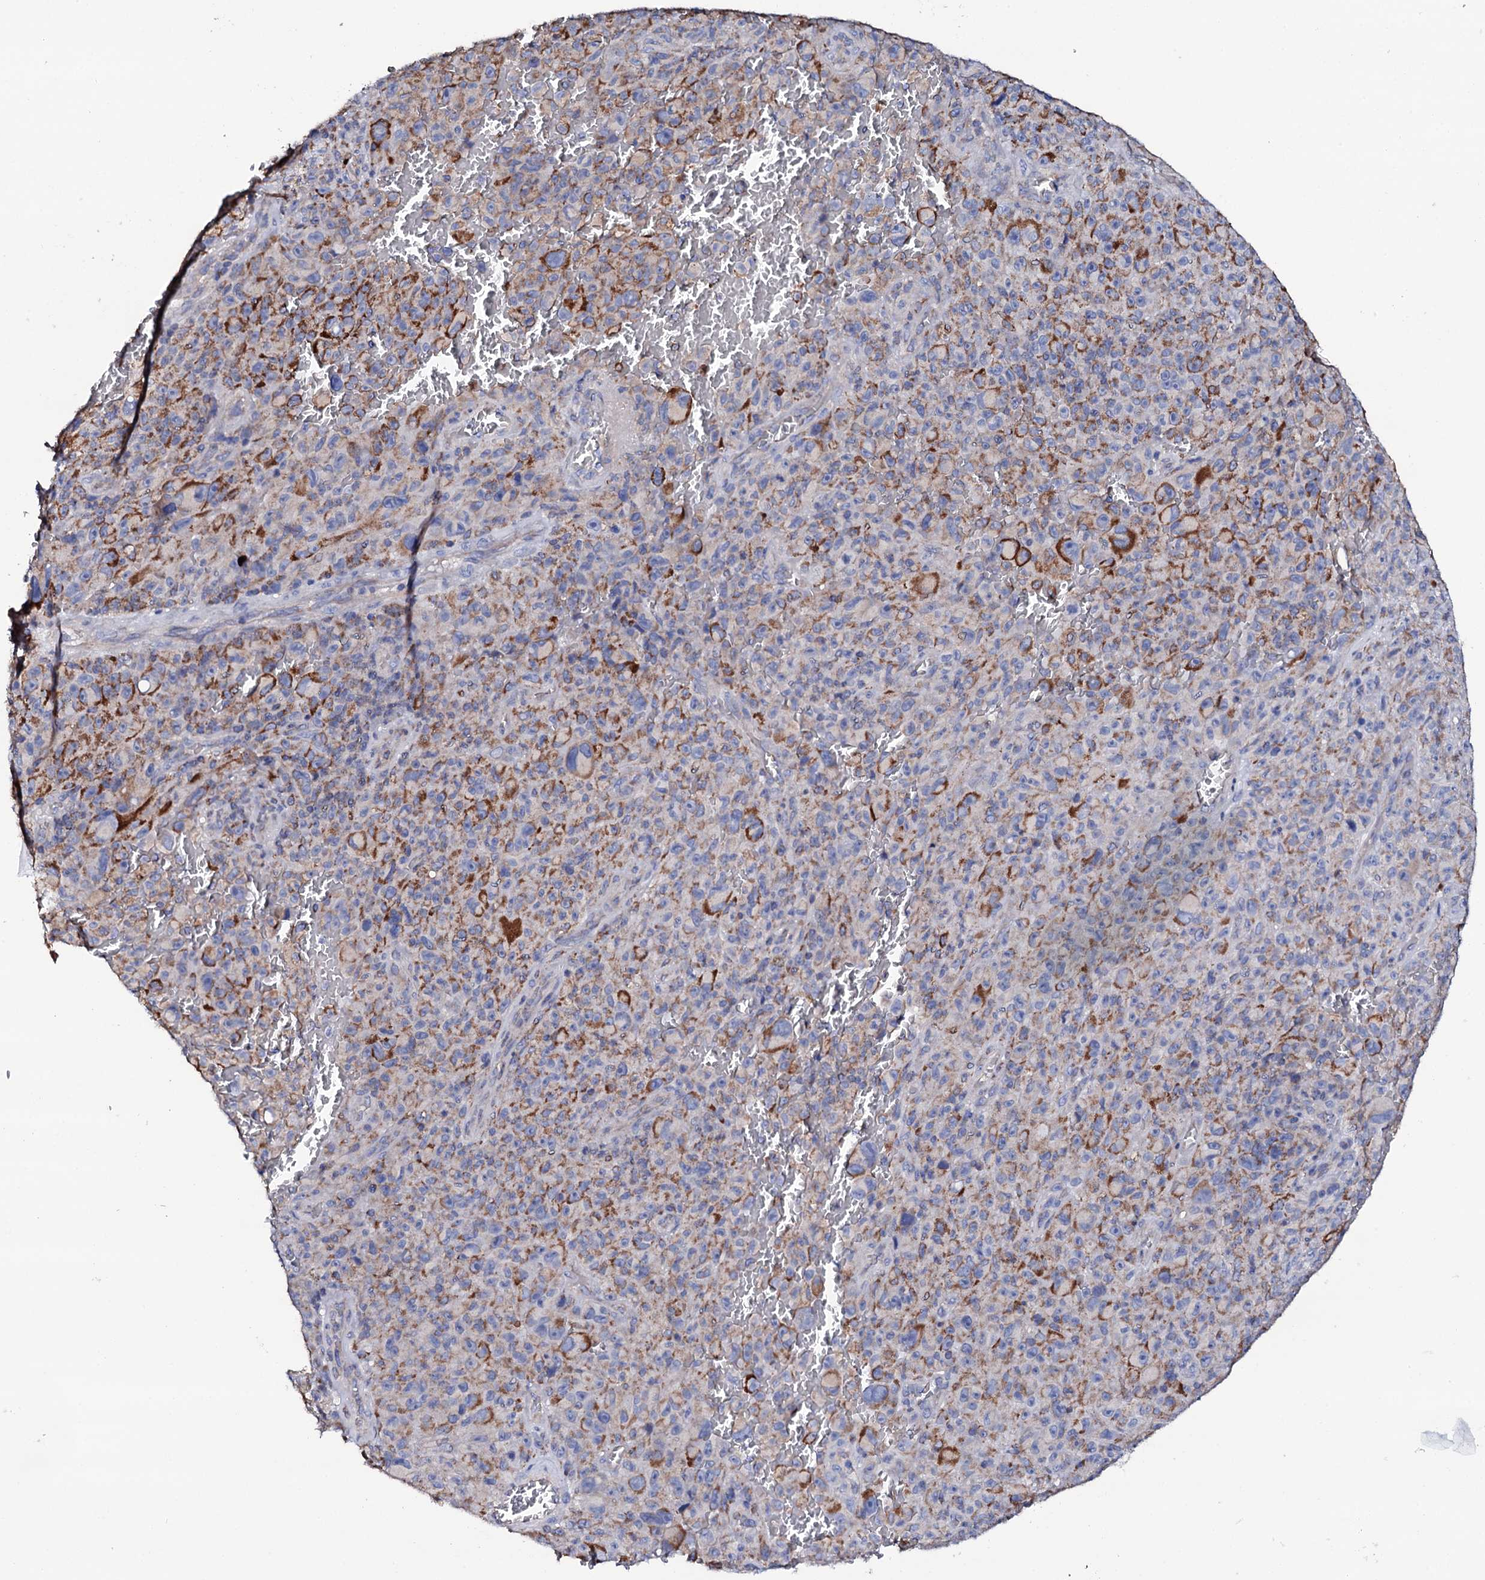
{"staining": {"intensity": "moderate", "quantity": "25%-75%", "location": "cytoplasmic/membranous"}, "tissue": "melanoma", "cell_type": "Tumor cells", "image_type": "cancer", "snomed": [{"axis": "morphology", "description": "Malignant melanoma, NOS"}, {"axis": "topography", "description": "Skin"}], "caption": "This is an image of IHC staining of malignant melanoma, which shows moderate expression in the cytoplasmic/membranous of tumor cells.", "gene": "TCAF2", "patient": {"sex": "female", "age": 82}}